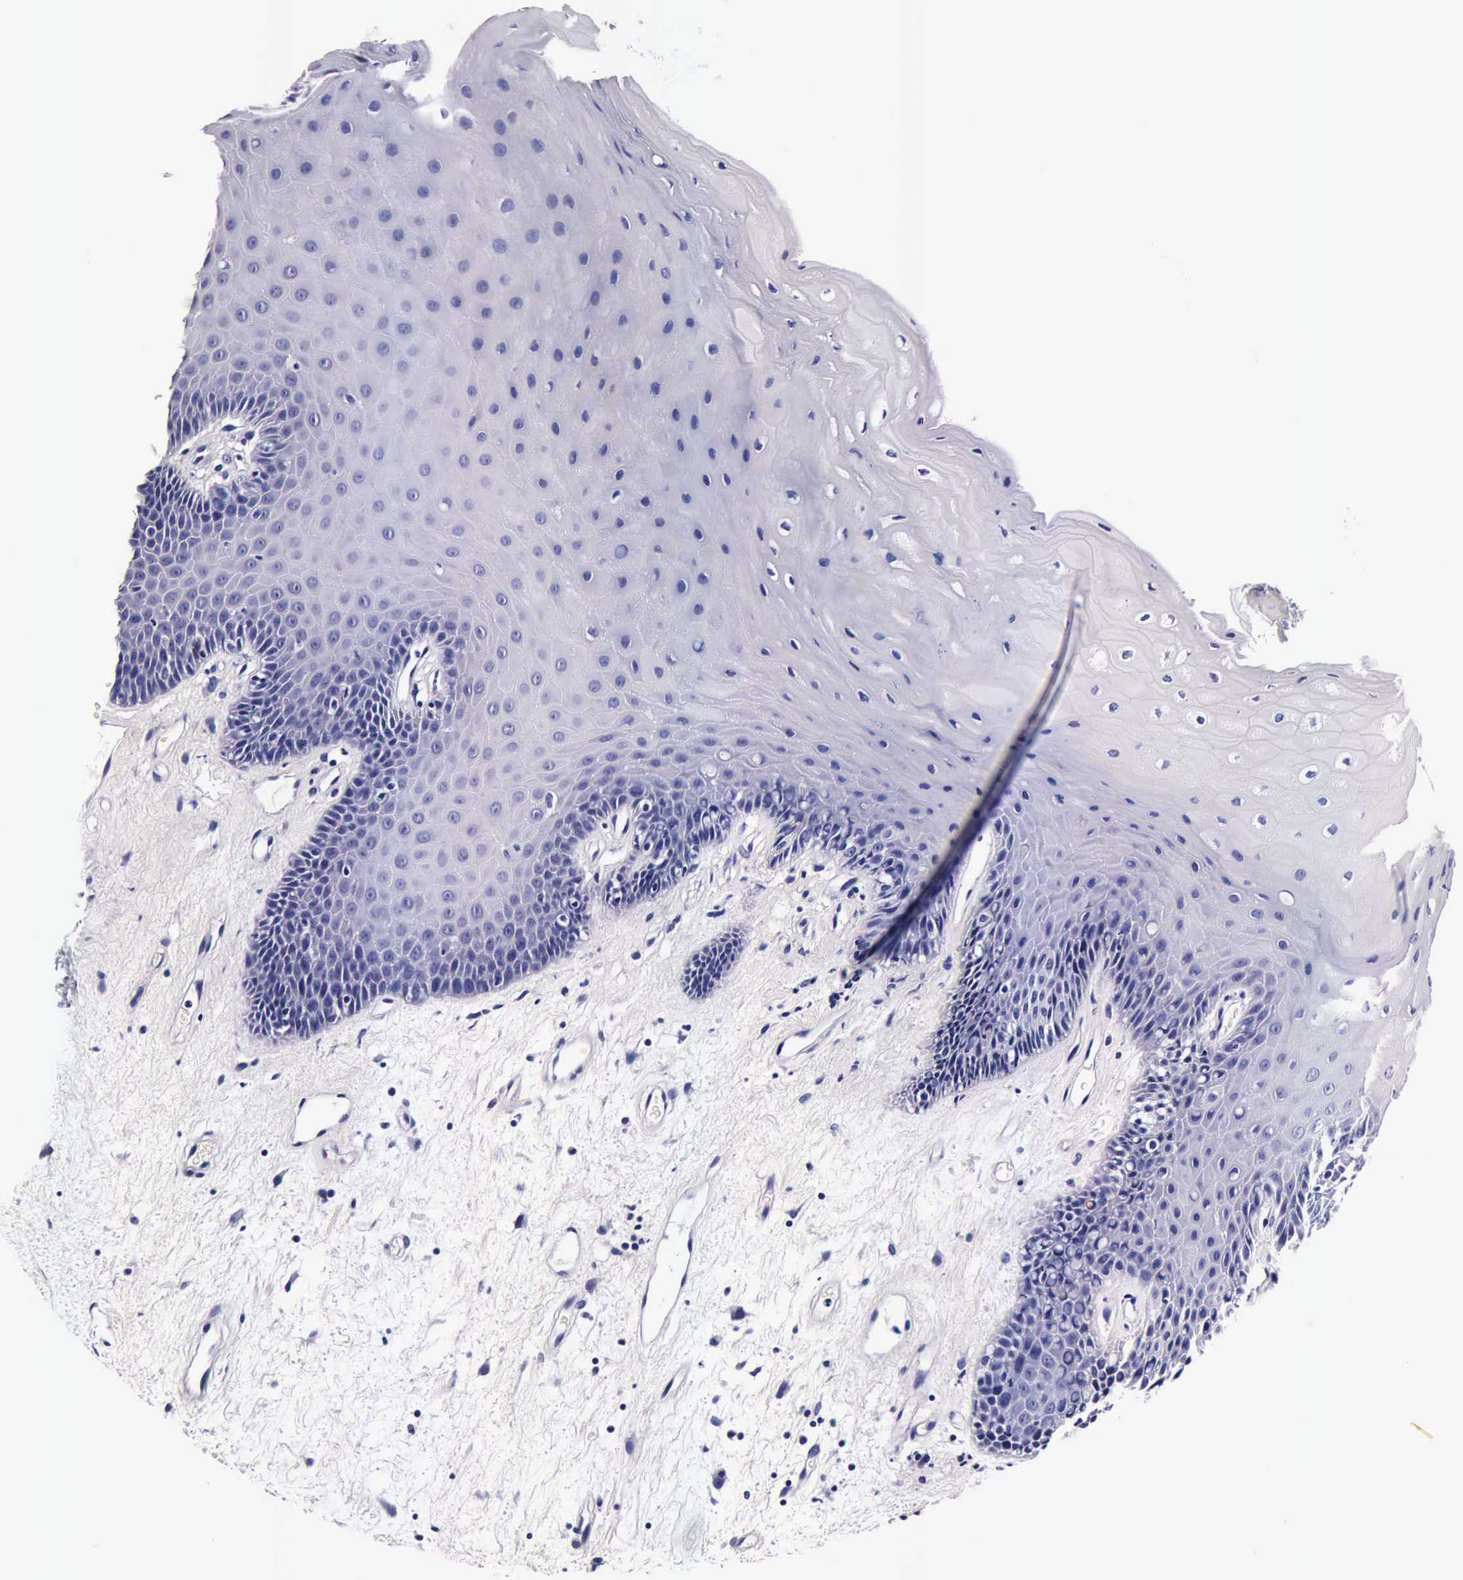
{"staining": {"intensity": "negative", "quantity": "none", "location": "none"}, "tissue": "oral mucosa", "cell_type": "Squamous epithelial cells", "image_type": "normal", "snomed": [{"axis": "morphology", "description": "Normal tissue, NOS"}, {"axis": "topography", "description": "Oral tissue"}], "caption": "Photomicrograph shows no significant protein positivity in squamous epithelial cells of unremarkable oral mucosa.", "gene": "IAPP", "patient": {"sex": "female", "age": 79}}